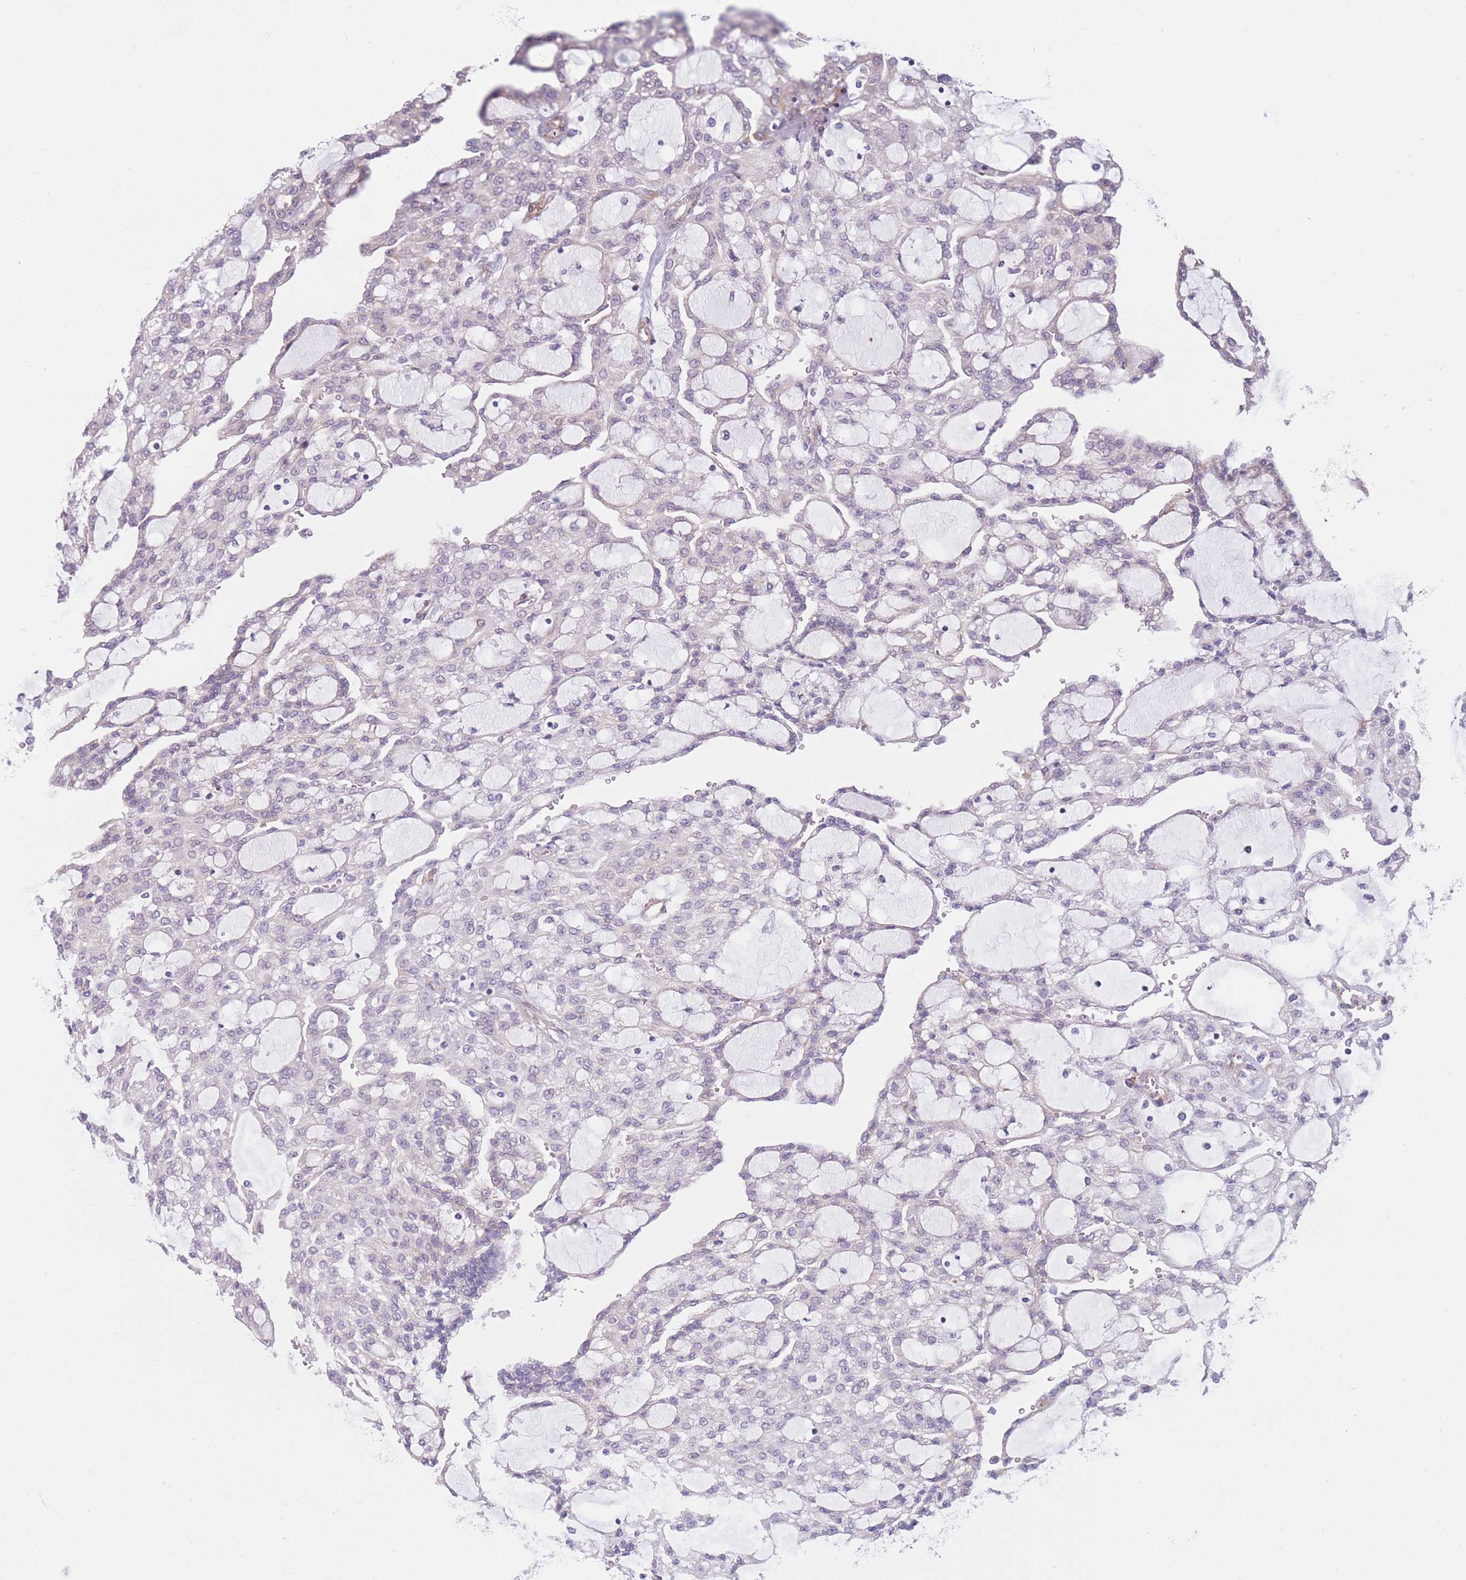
{"staining": {"intensity": "negative", "quantity": "none", "location": "none"}, "tissue": "renal cancer", "cell_type": "Tumor cells", "image_type": "cancer", "snomed": [{"axis": "morphology", "description": "Adenocarcinoma, NOS"}, {"axis": "topography", "description": "Kidney"}], "caption": "Immunohistochemical staining of human adenocarcinoma (renal) displays no significant expression in tumor cells. The staining was performed using DAB to visualize the protein expression in brown, while the nuclei were stained in blue with hematoxylin (Magnification: 20x).", "gene": "SERPINB3", "patient": {"sex": "male", "age": 63}}